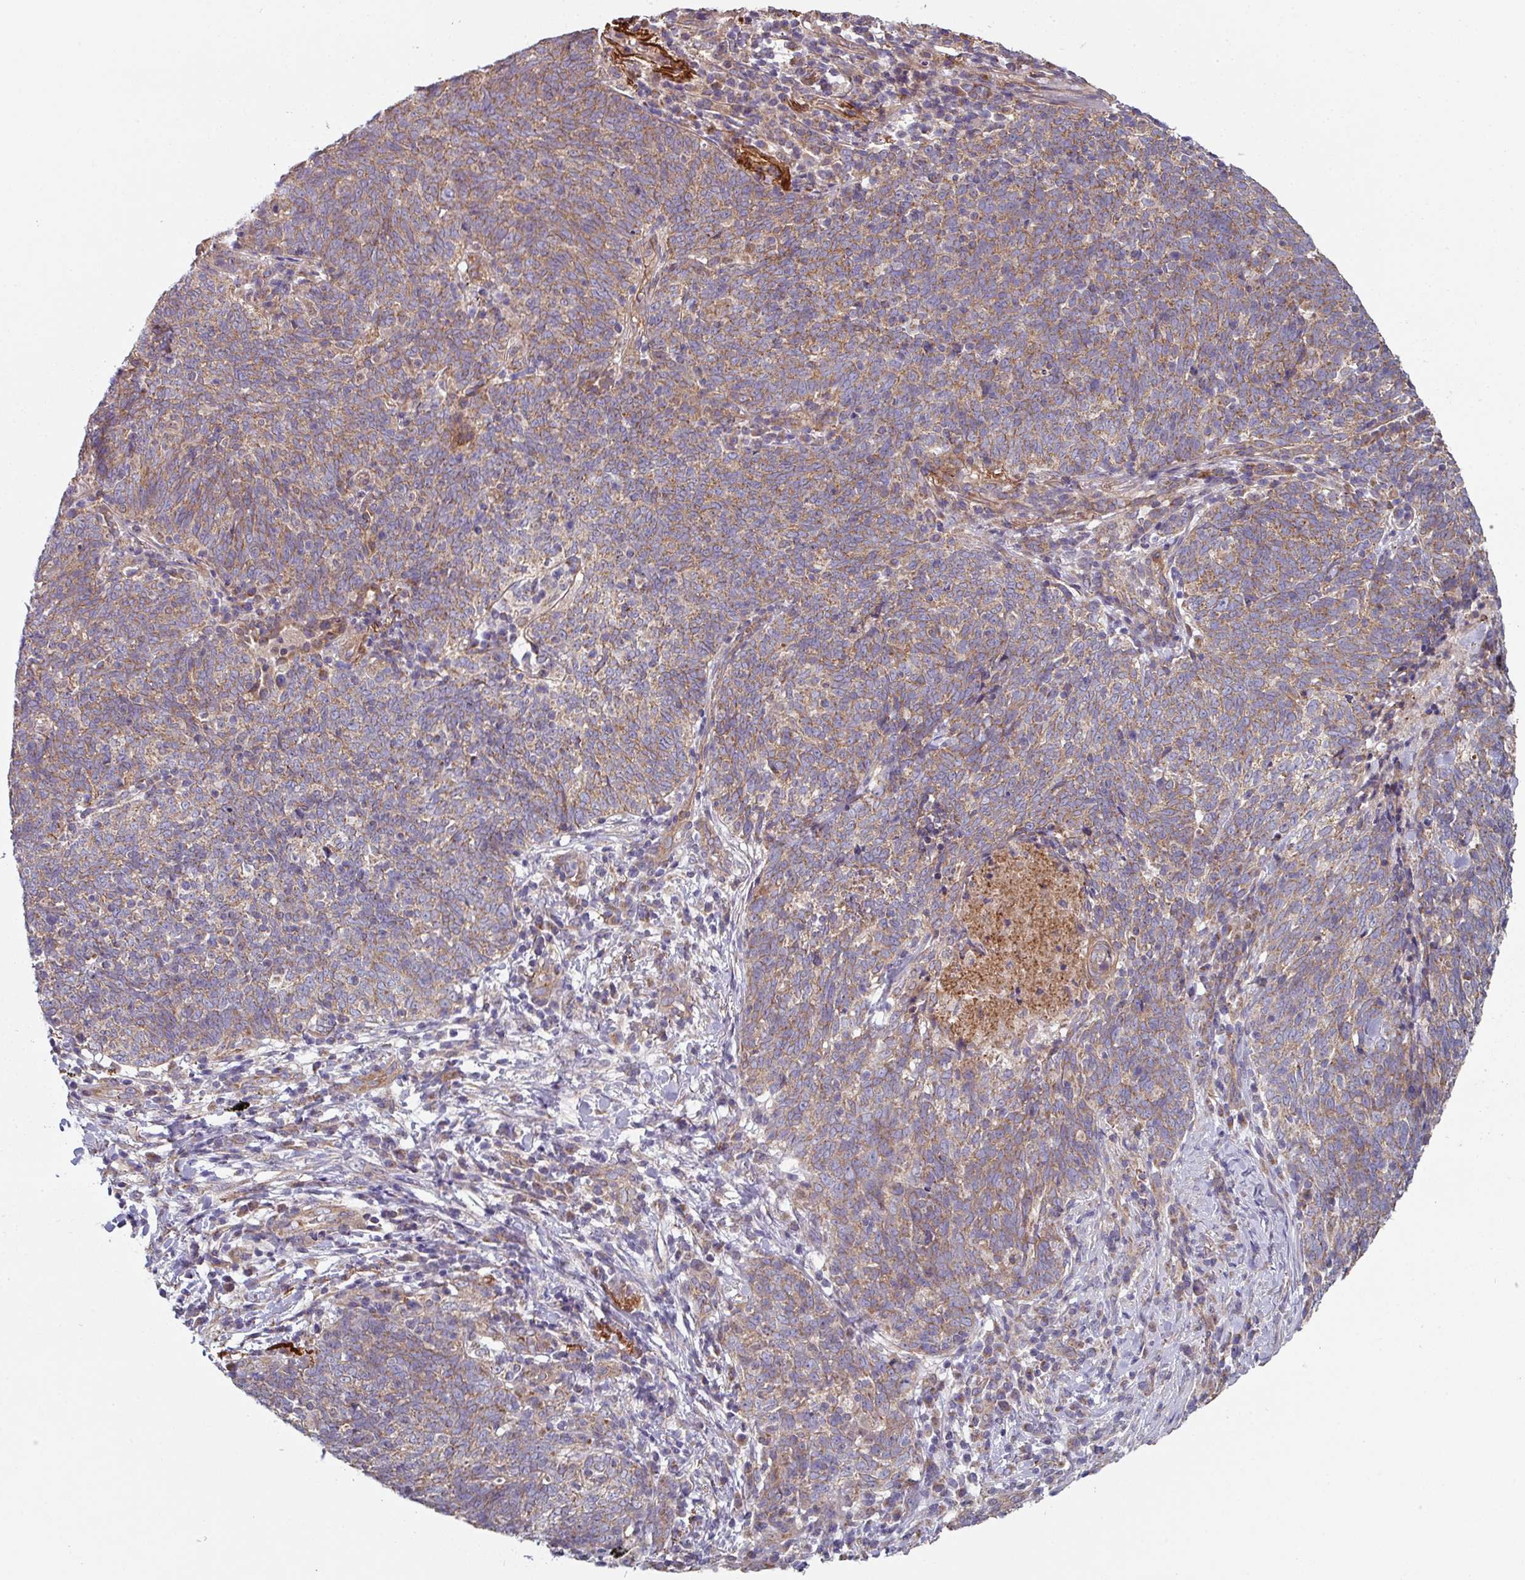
{"staining": {"intensity": "moderate", "quantity": ">75%", "location": "cytoplasmic/membranous"}, "tissue": "lung cancer", "cell_type": "Tumor cells", "image_type": "cancer", "snomed": [{"axis": "morphology", "description": "Squamous cell carcinoma, NOS"}, {"axis": "topography", "description": "Lung"}], "caption": "Human lung cancer stained with a brown dye exhibits moderate cytoplasmic/membranous positive expression in approximately >75% of tumor cells.", "gene": "DCAF12L2", "patient": {"sex": "female", "age": 72}}